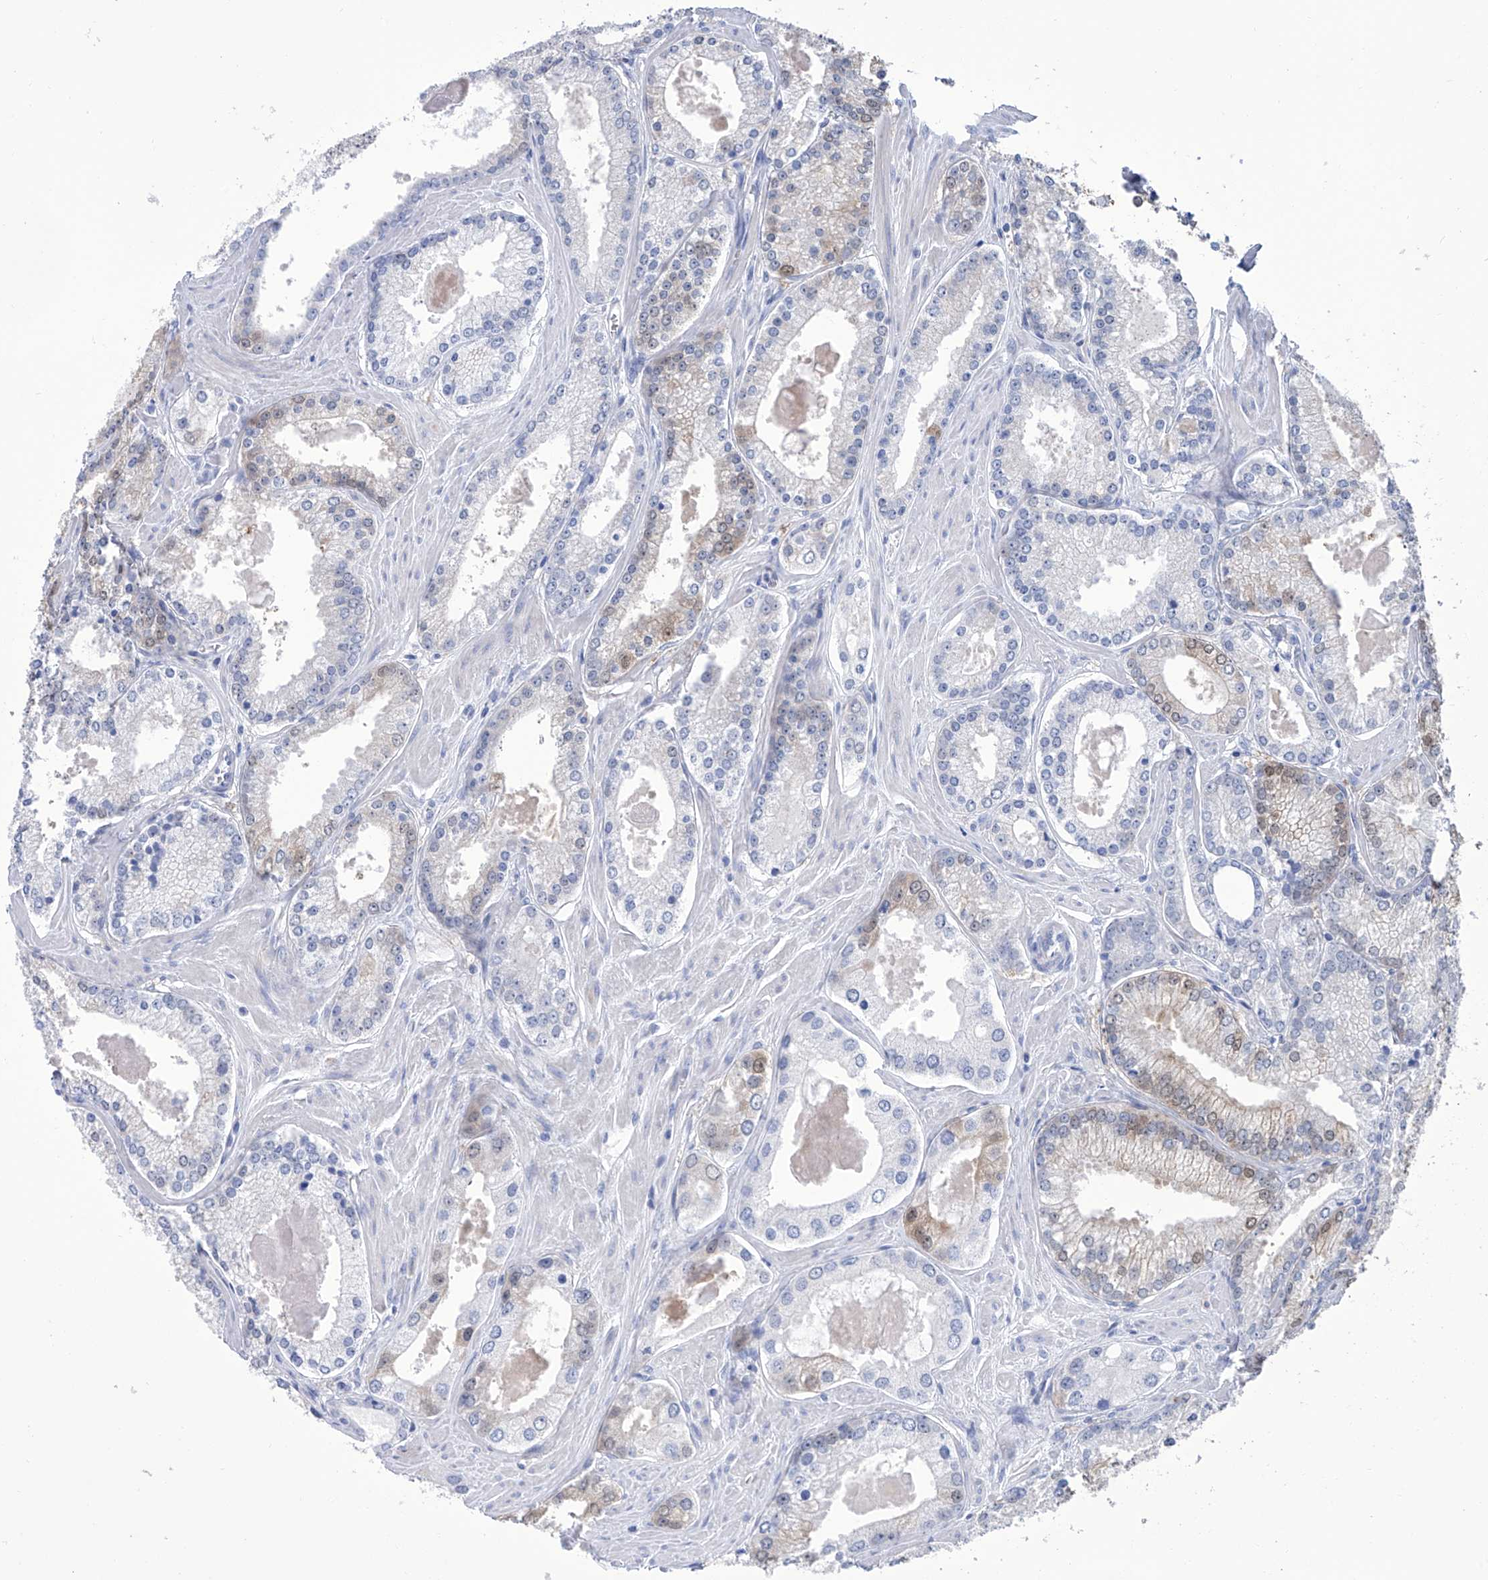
{"staining": {"intensity": "weak", "quantity": "<25%", "location": "cytoplasmic/membranous,nuclear"}, "tissue": "prostate cancer", "cell_type": "Tumor cells", "image_type": "cancer", "snomed": [{"axis": "morphology", "description": "Adenocarcinoma, Low grade"}, {"axis": "topography", "description": "Prostate"}], "caption": "Prostate cancer was stained to show a protein in brown. There is no significant positivity in tumor cells. (Brightfield microscopy of DAB (3,3'-diaminobenzidine) IHC at high magnification).", "gene": "SMS", "patient": {"sex": "male", "age": 54}}